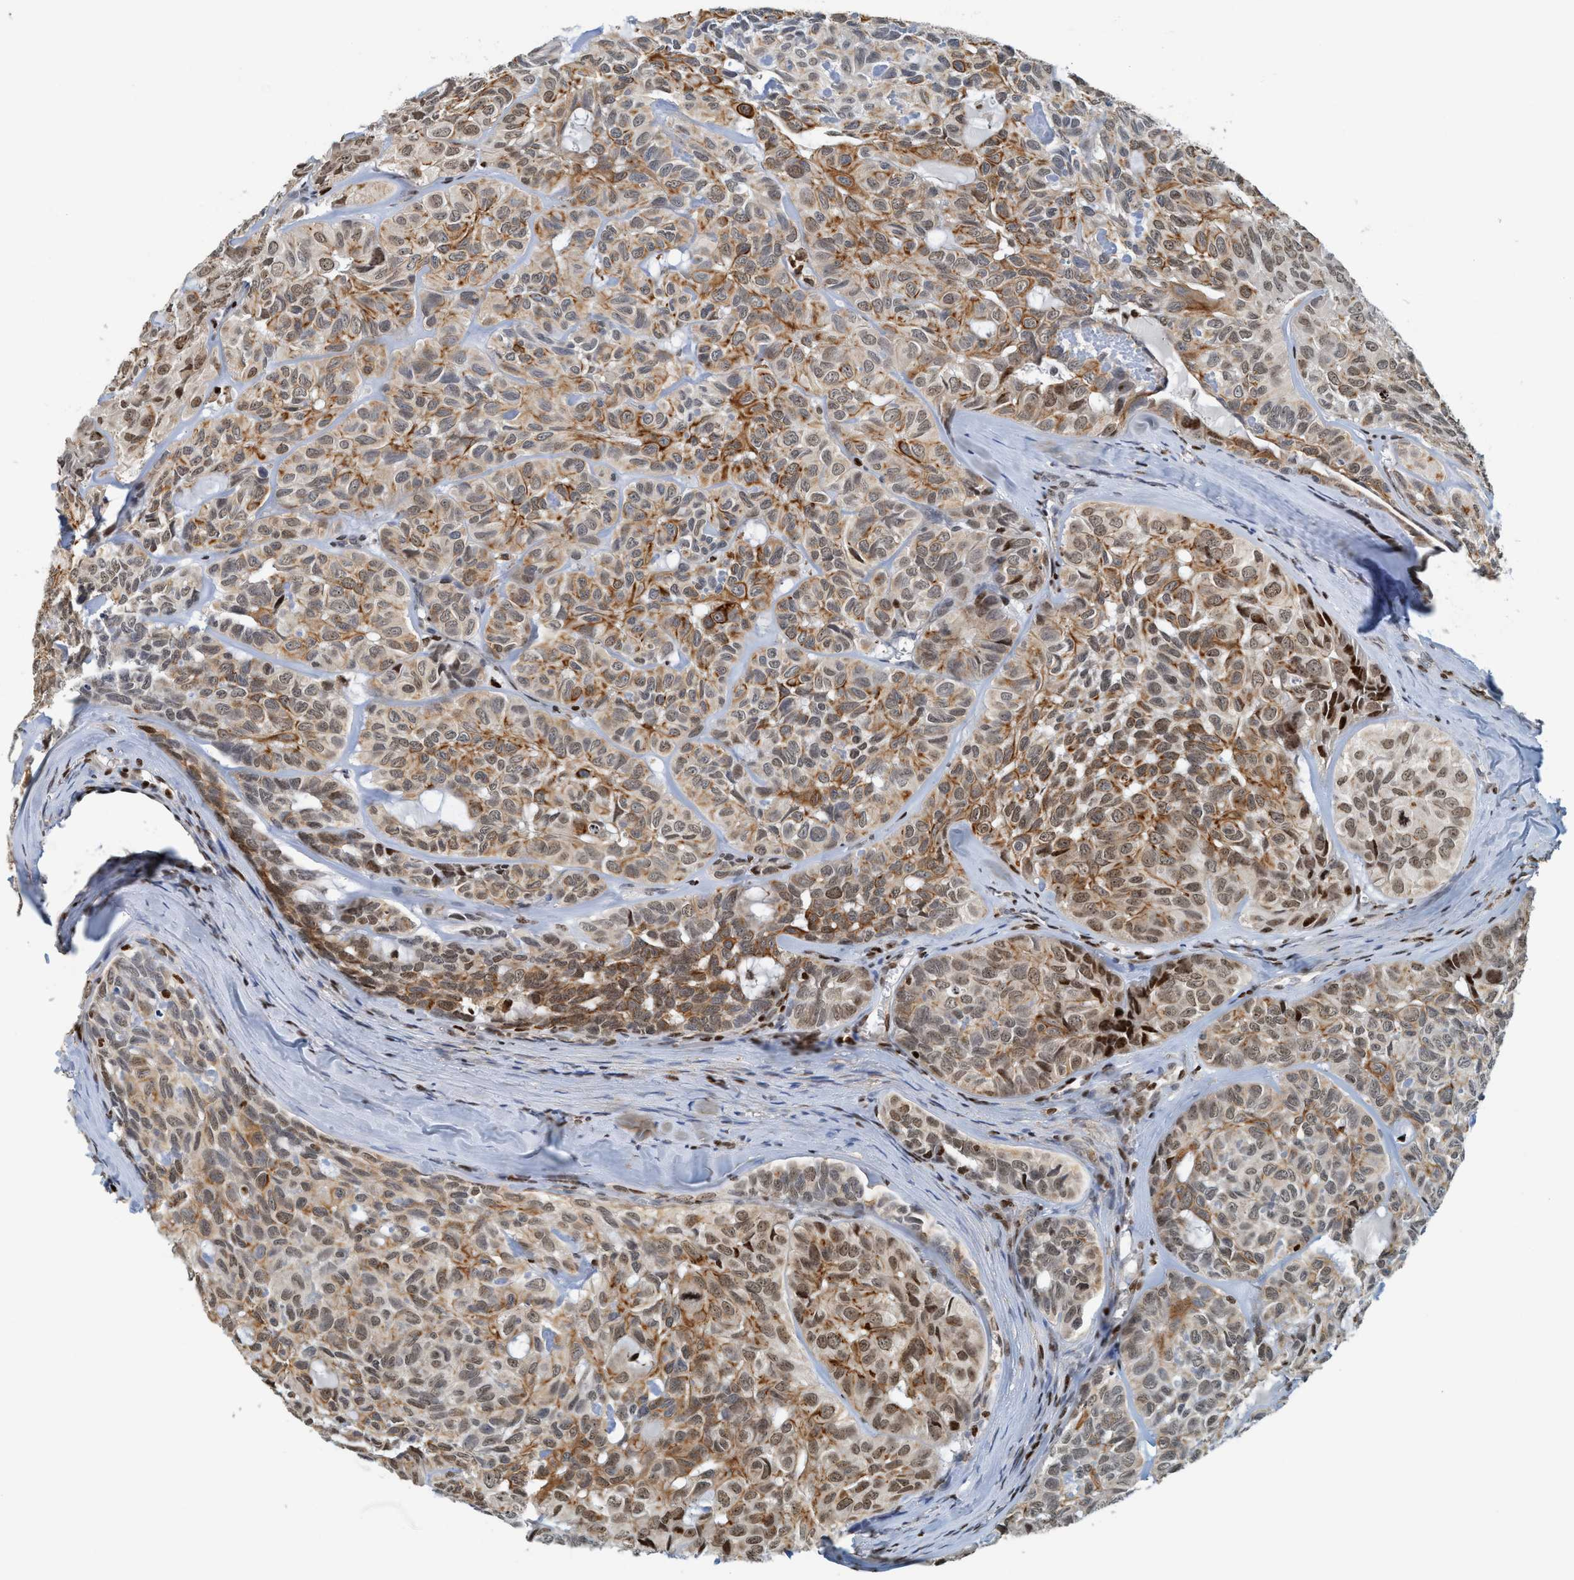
{"staining": {"intensity": "moderate", "quantity": ">75%", "location": "cytoplasmic/membranous,nuclear"}, "tissue": "head and neck cancer", "cell_type": "Tumor cells", "image_type": "cancer", "snomed": [{"axis": "morphology", "description": "Adenocarcinoma, NOS"}, {"axis": "topography", "description": "Salivary gland, NOS"}, {"axis": "topography", "description": "Head-Neck"}], "caption": "Immunohistochemical staining of human adenocarcinoma (head and neck) displays medium levels of moderate cytoplasmic/membranous and nuclear staining in approximately >75% of tumor cells. (Stains: DAB (3,3'-diaminobenzidine) in brown, nuclei in blue, Microscopy: brightfield microscopy at high magnification).", "gene": "SH3D19", "patient": {"sex": "female", "age": 76}}